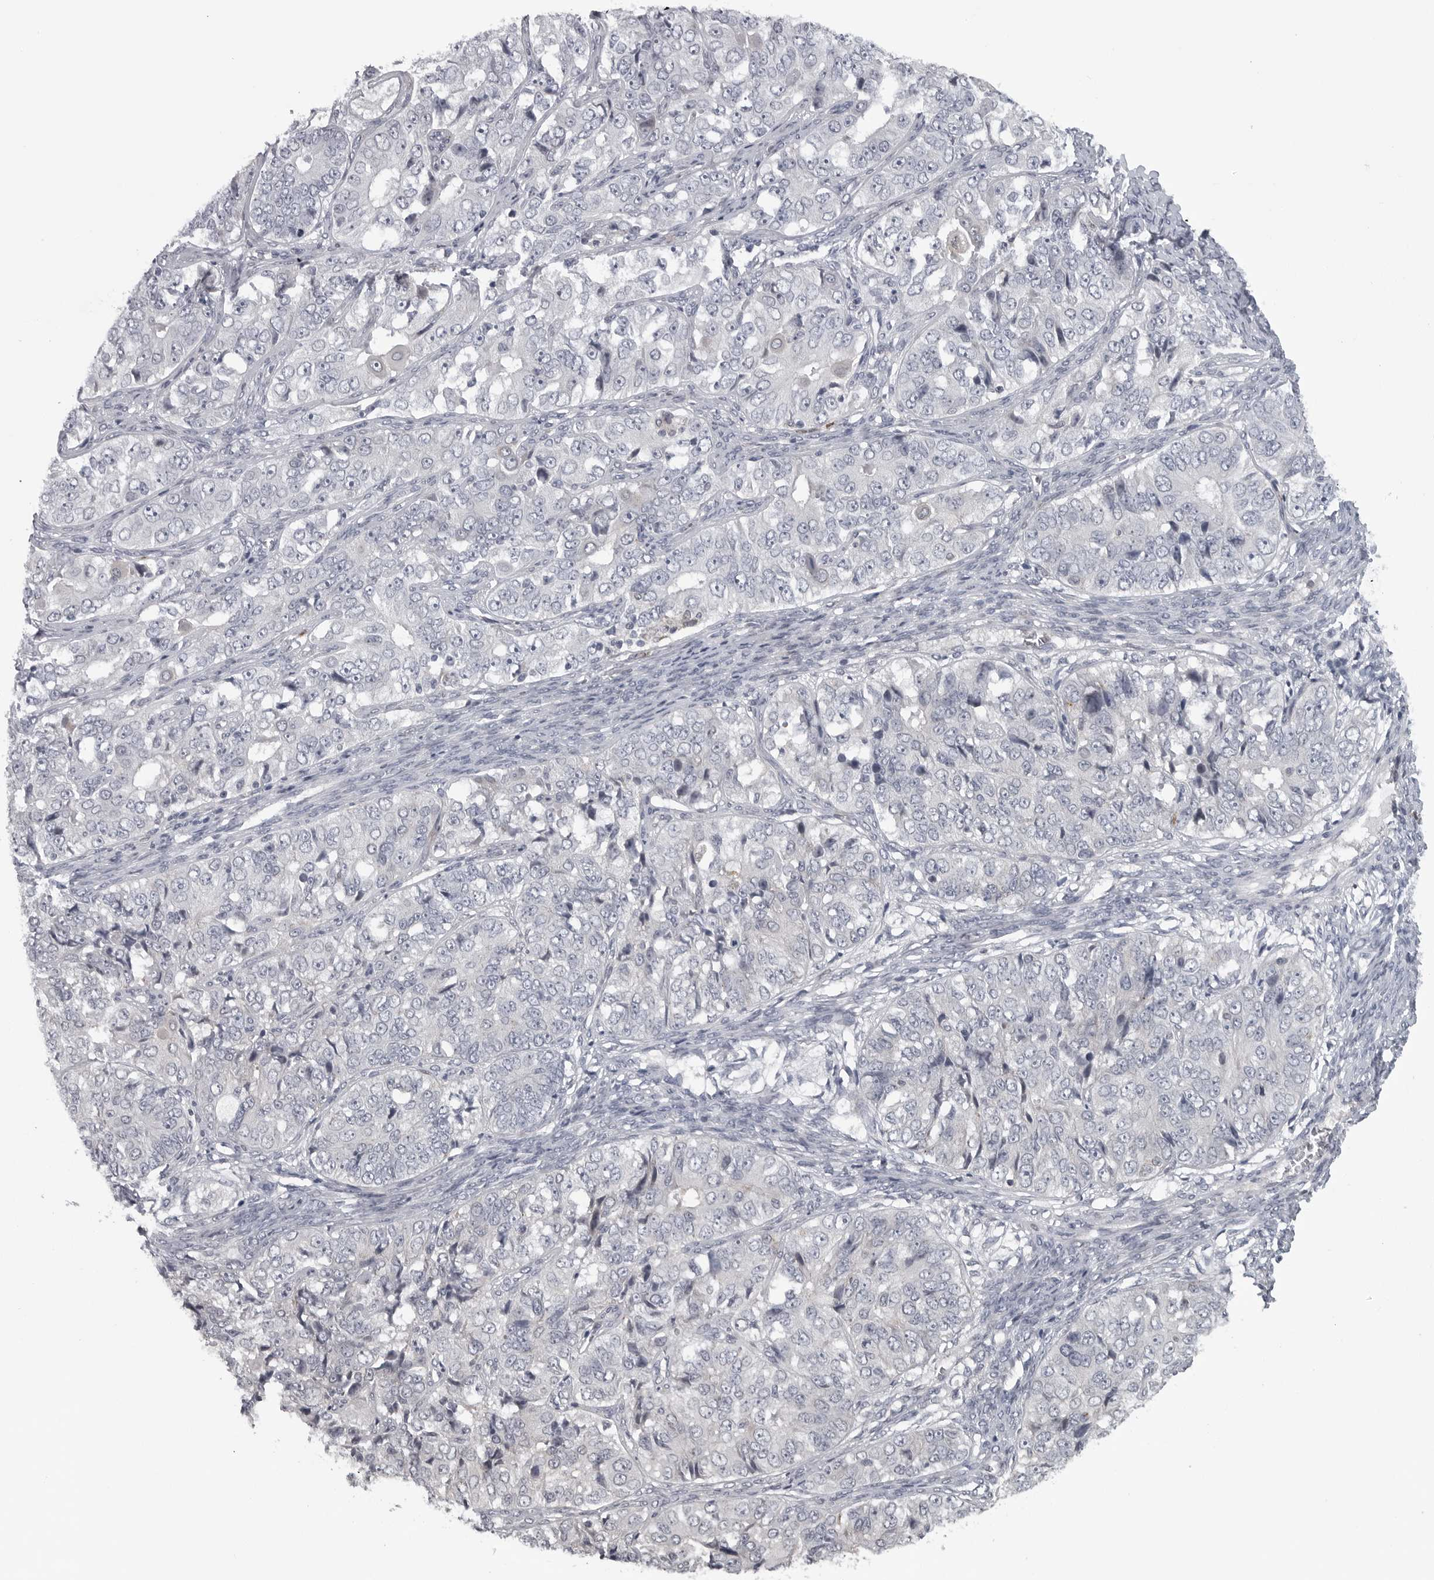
{"staining": {"intensity": "negative", "quantity": "none", "location": "none"}, "tissue": "ovarian cancer", "cell_type": "Tumor cells", "image_type": "cancer", "snomed": [{"axis": "morphology", "description": "Carcinoma, endometroid"}, {"axis": "topography", "description": "Ovary"}], "caption": "A photomicrograph of human endometroid carcinoma (ovarian) is negative for staining in tumor cells. (DAB immunohistochemistry (IHC) with hematoxylin counter stain).", "gene": "LYSMD1", "patient": {"sex": "female", "age": 51}}